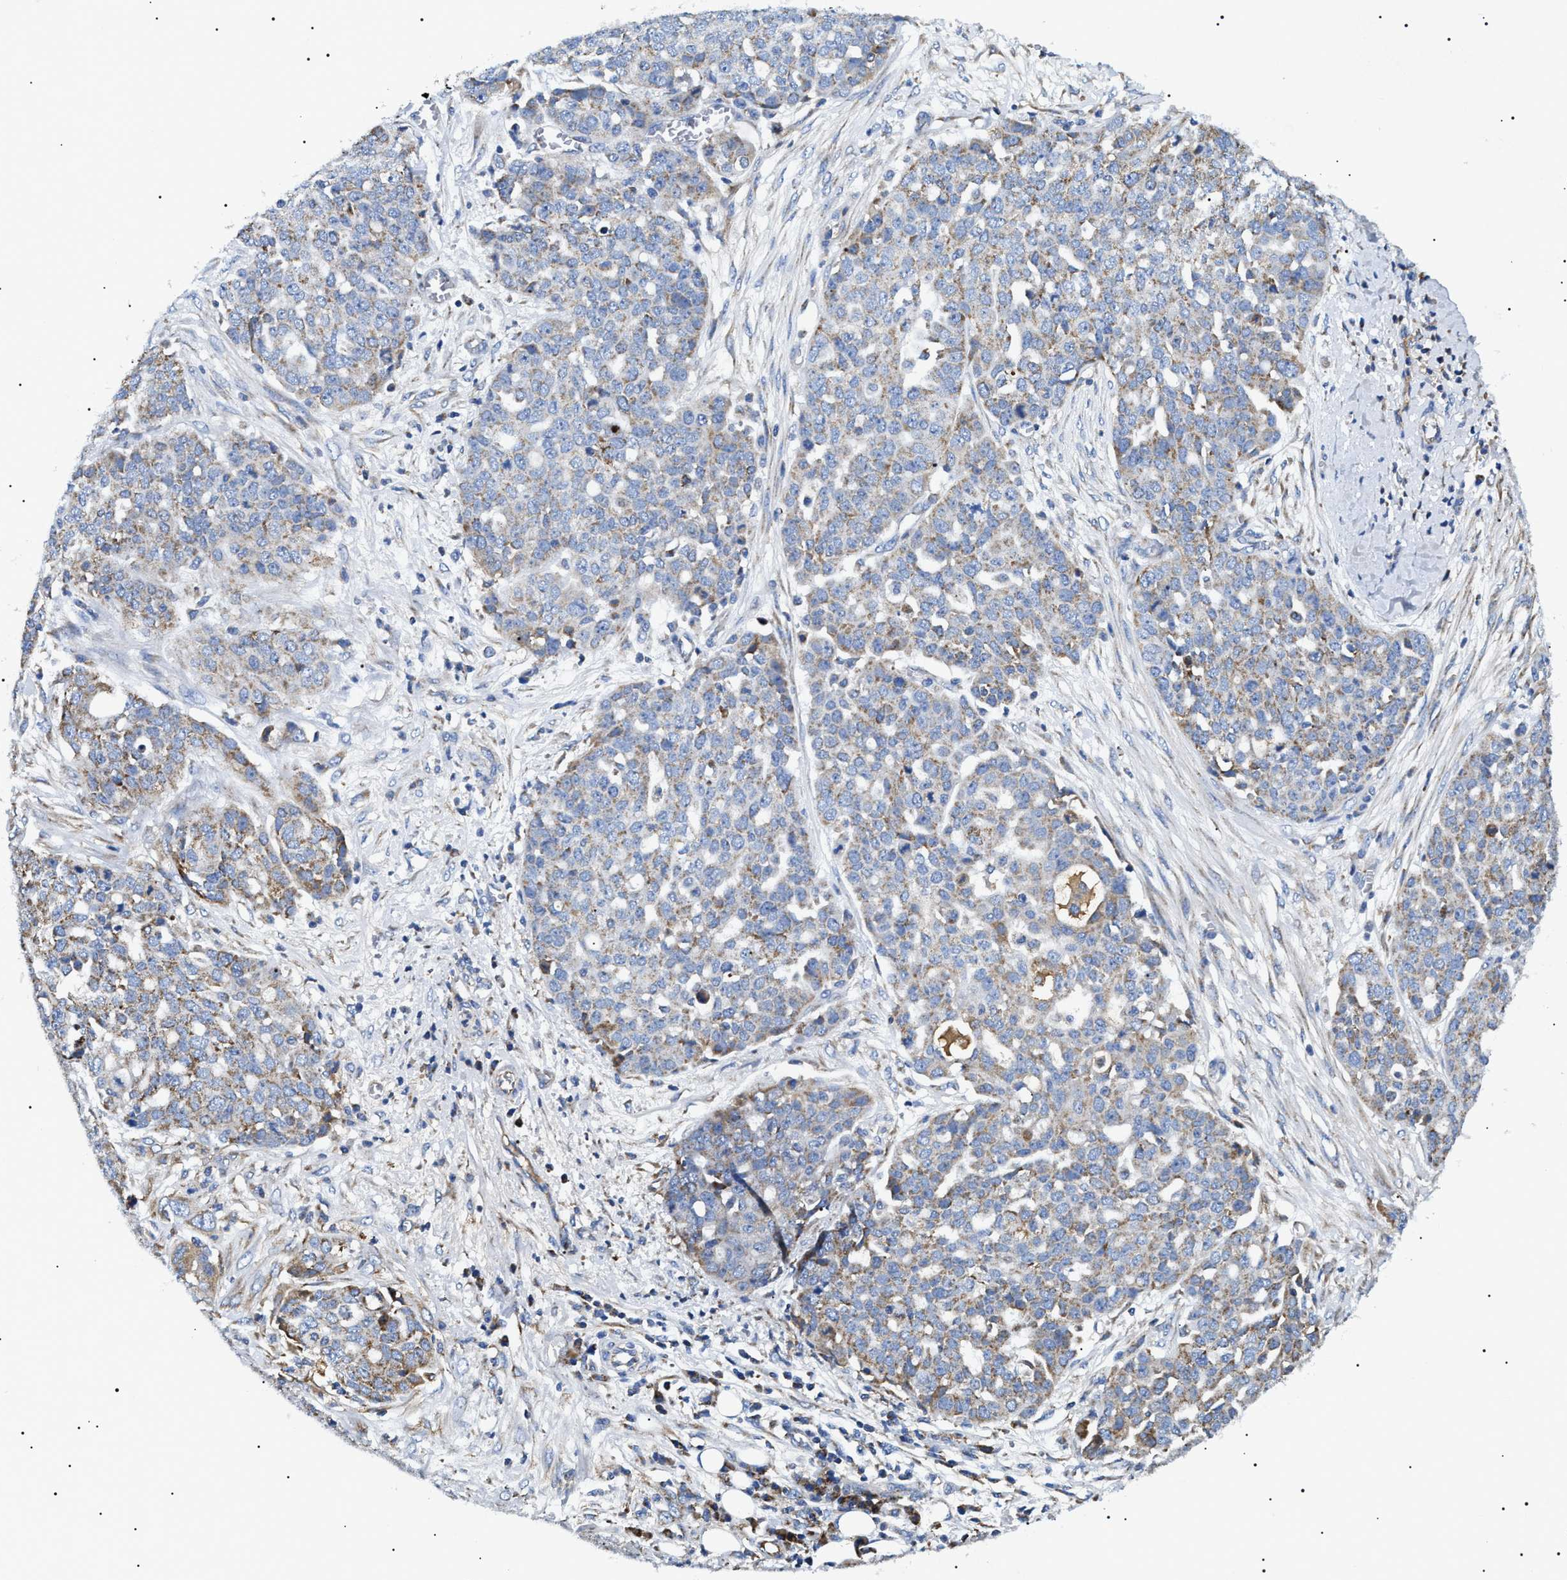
{"staining": {"intensity": "weak", "quantity": "<25%", "location": "cytoplasmic/membranous"}, "tissue": "ovarian cancer", "cell_type": "Tumor cells", "image_type": "cancer", "snomed": [{"axis": "morphology", "description": "Cystadenocarcinoma, serous, NOS"}, {"axis": "topography", "description": "Soft tissue"}, {"axis": "topography", "description": "Ovary"}], "caption": "Image shows no protein positivity in tumor cells of serous cystadenocarcinoma (ovarian) tissue. (DAB IHC visualized using brightfield microscopy, high magnification).", "gene": "OXSM", "patient": {"sex": "female", "age": 57}}